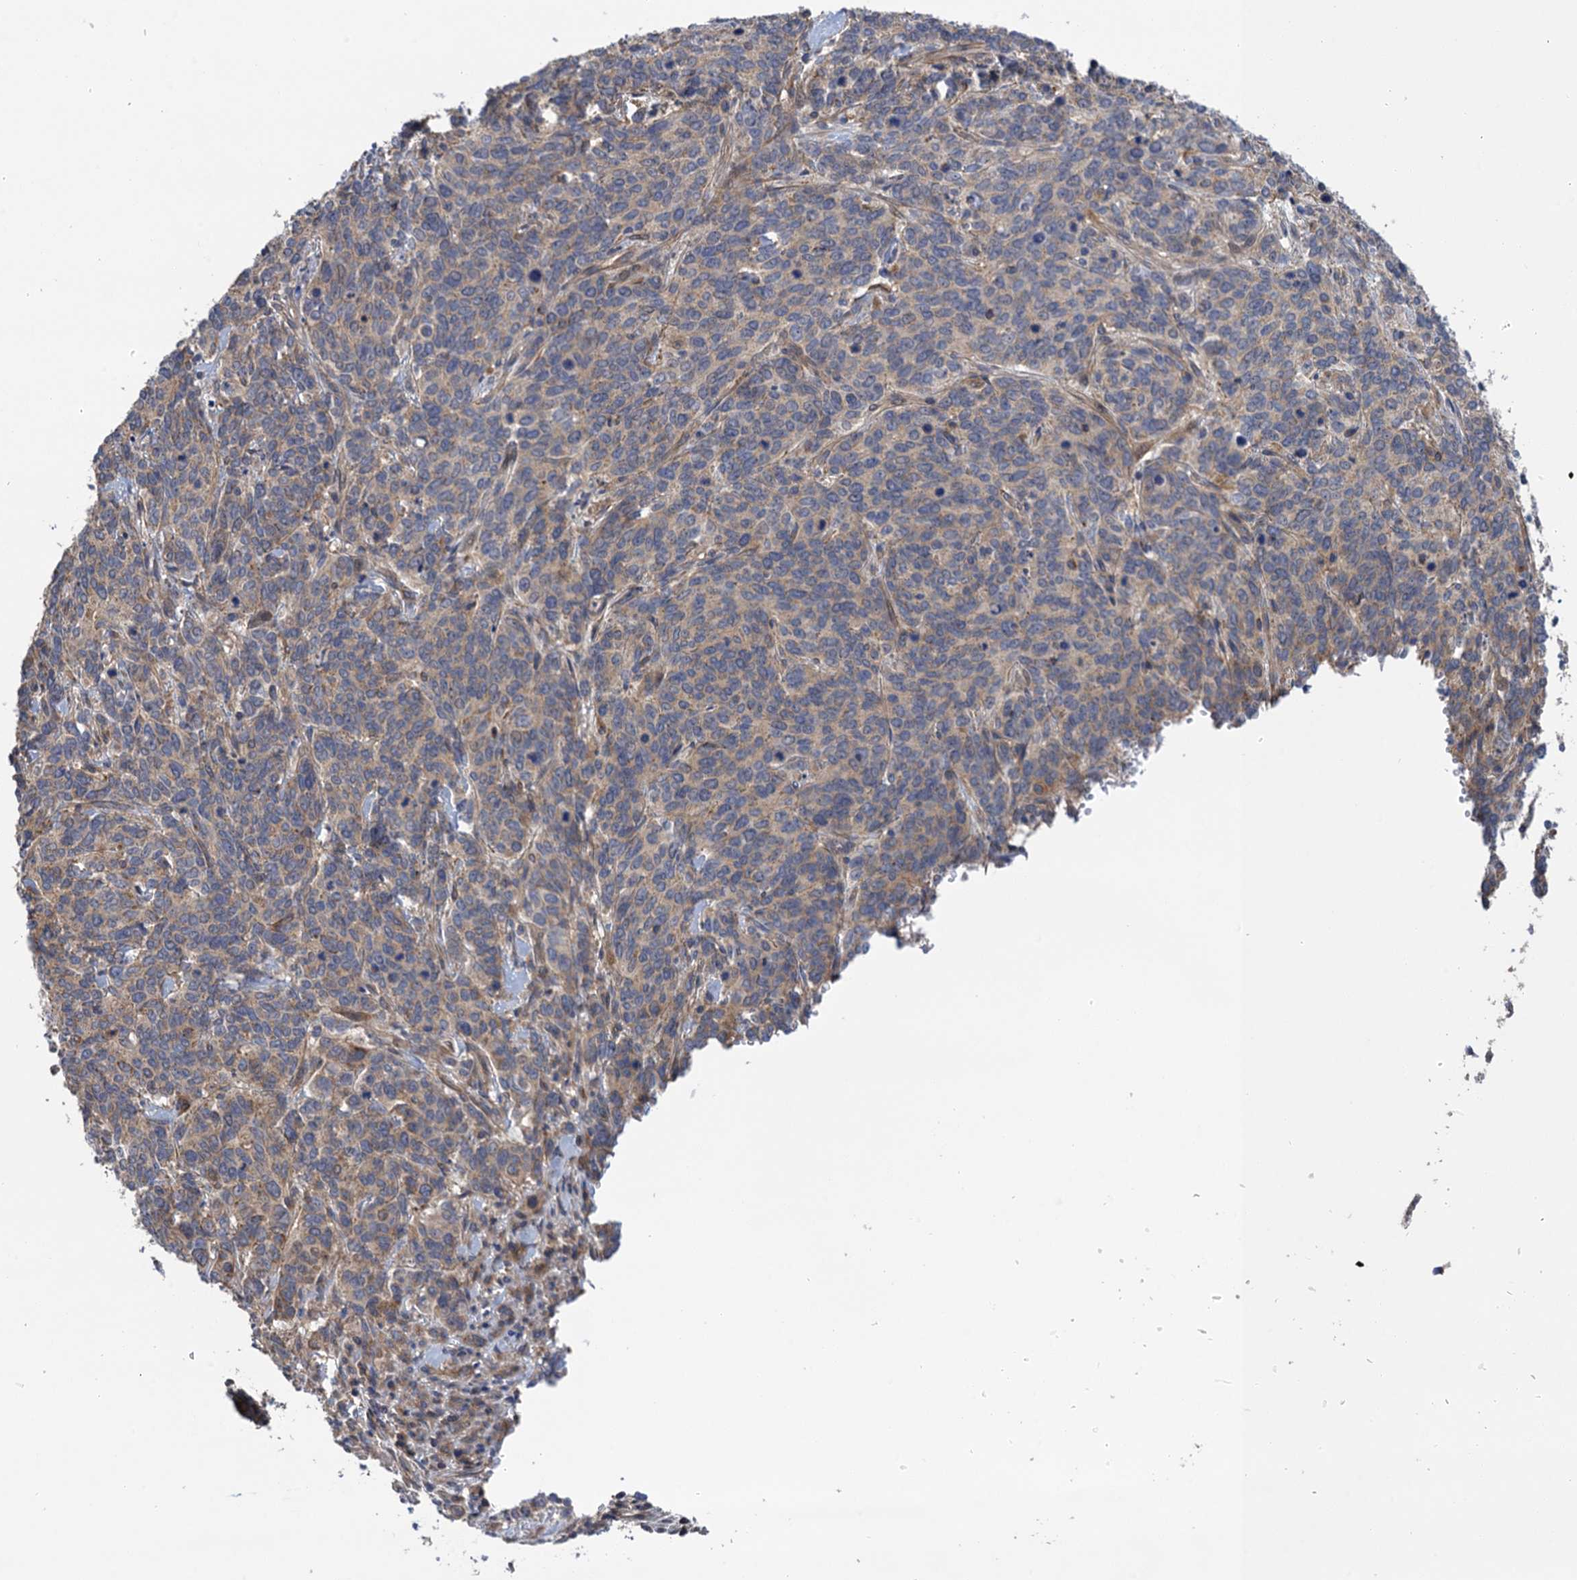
{"staining": {"intensity": "weak", "quantity": "25%-75%", "location": "cytoplasmic/membranous"}, "tissue": "cervical cancer", "cell_type": "Tumor cells", "image_type": "cancer", "snomed": [{"axis": "morphology", "description": "Squamous cell carcinoma, NOS"}, {"axis": "topography", "description": "Cervix"}], "caption": "An IHC photomicrograph of tumor tissue is shown. Protein staining in brown shows weak cytoplasmic/membranous positivity in cervical squamous cell carcinoma within tumor cells.", "gene": "WDR88", "patient": {"sex": "female", "age": 60}}